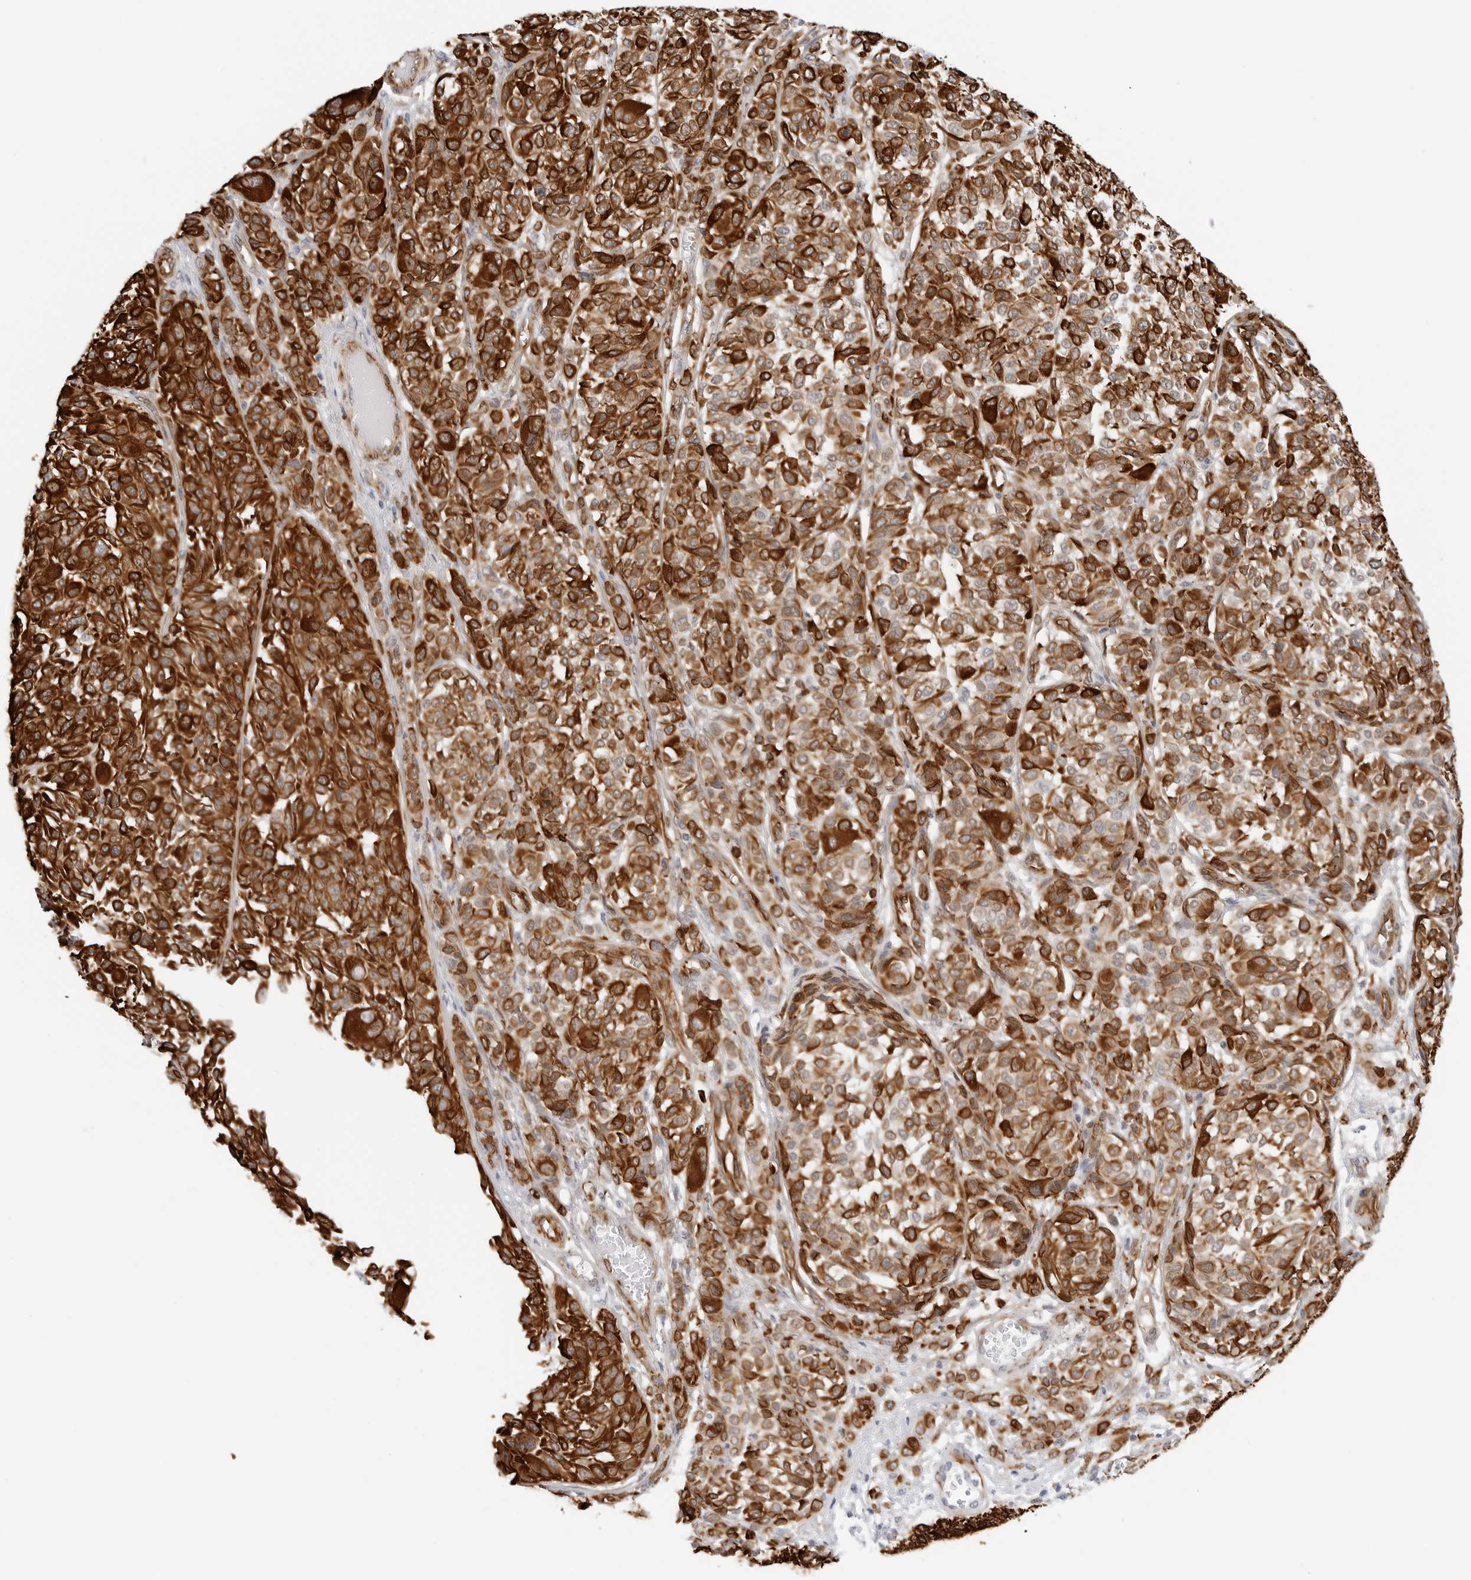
{"staining": {"intensity": "strong", "quantity": ">75%", "location": "cytoplasmic/membranous"}, "tissue": "melanoma", "cell_type": "Tumor cells", "image_type": "cancer", "snomed": [{"axis": "morphology", "description": "Malignant melanoma, NOS"}, {"axis": "topography", "description": "Skin"}], "caption": "Malignant melanoma stained with a brown dye displays strong cytoplasmic/membranous positive expression in about >75% of tumor cells.", "gene": "NES", "patient": {"sex": "male", "age": 83}}